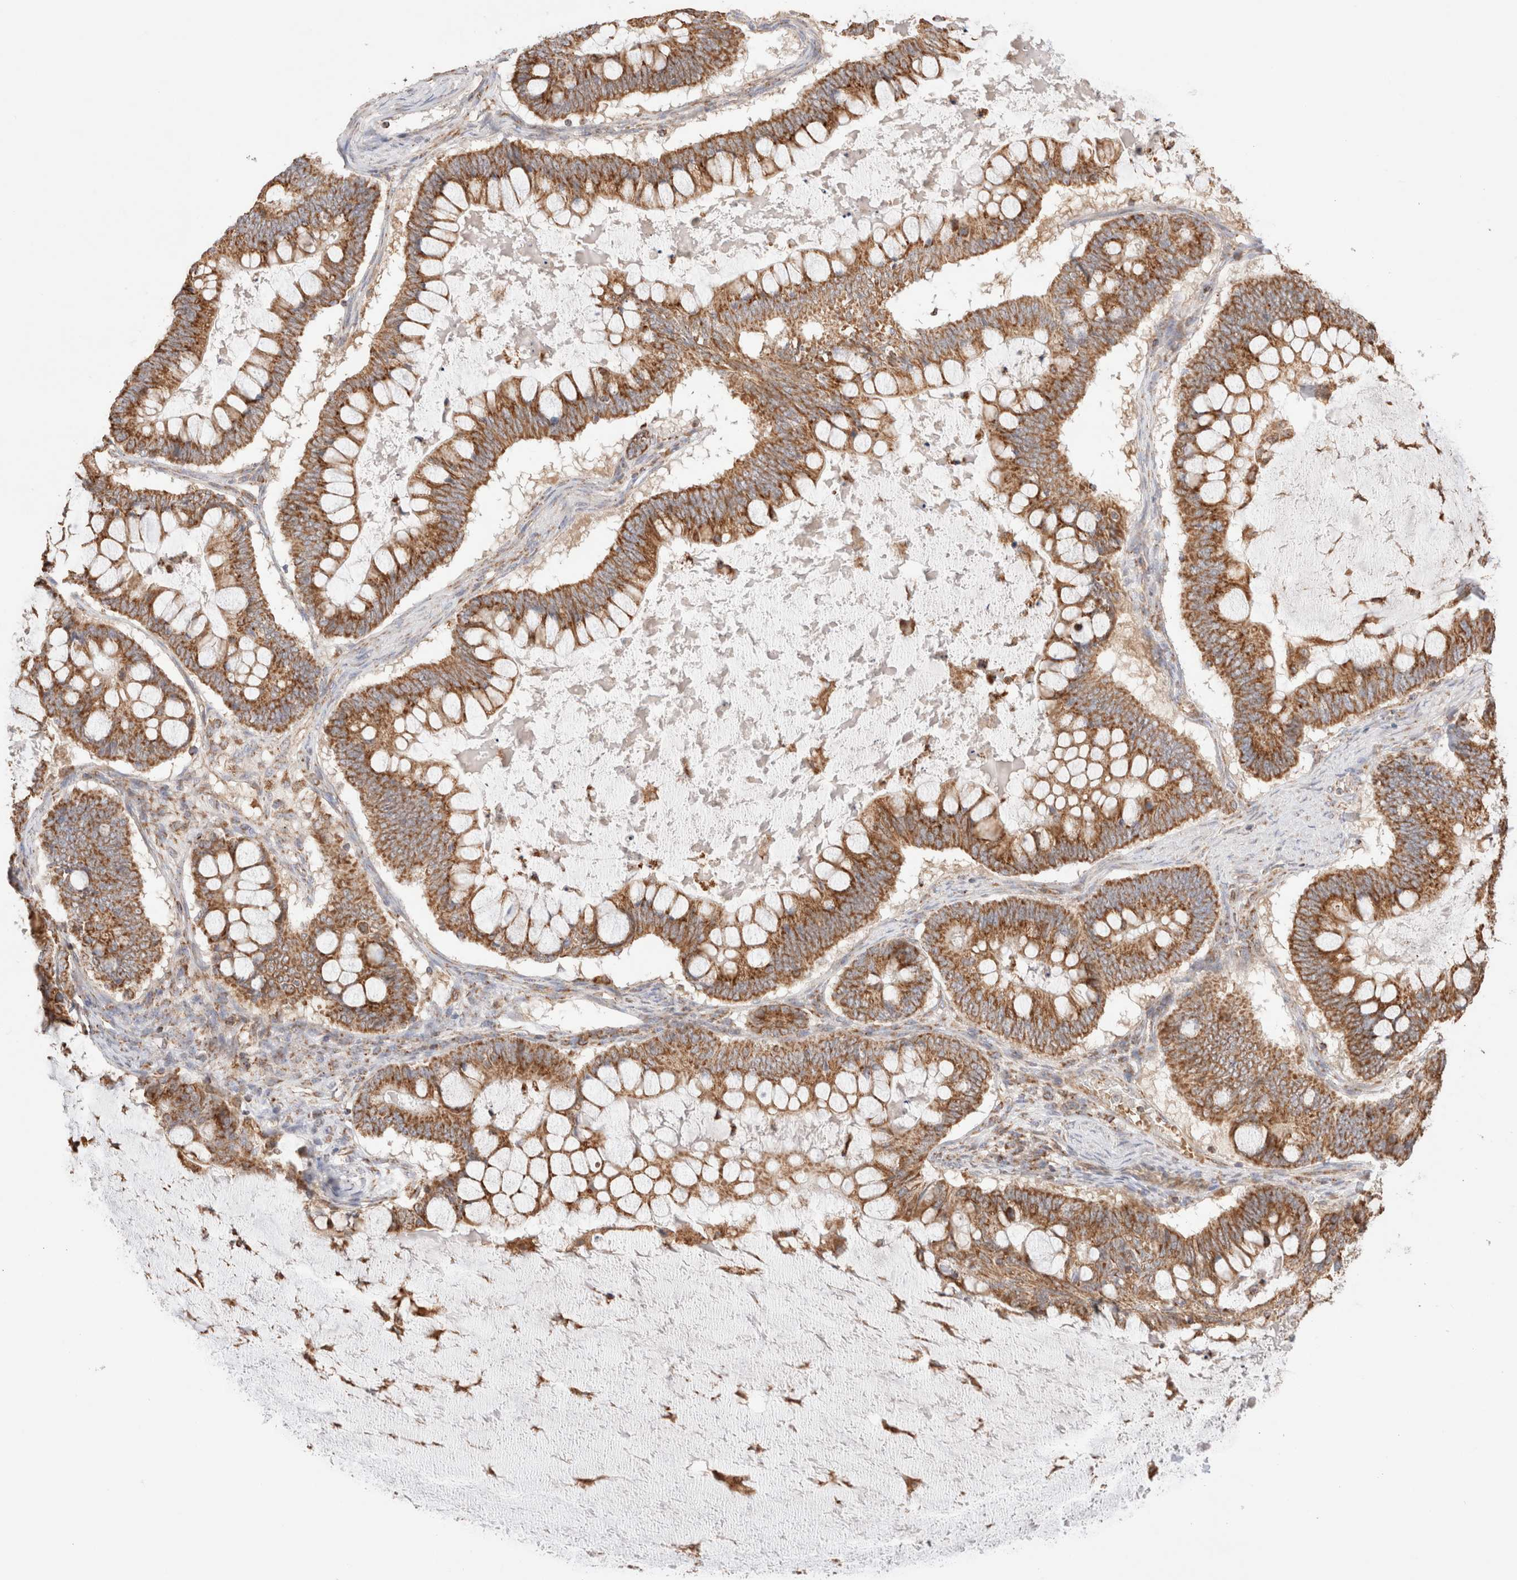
{"staining": {"intensity": "moderate", "quantity": ">75%", "location": "cytoplasmic/membranous"}, "tissue": "ovarian cancer", "cell_type": "Tumor cells", "image_type": "cancer", "snomed": [{"axis": "morphology", "description": "Cystadenocarcinoma, mucinous, NOS"}, {"axis": "topography", "description": "Ovary"}], "caption": "Ovarian cancer (mucinous cystadenocarcinoma) stained for a protein exhibits moderate cytoplasmic/membranous positivity in tumor cells.", "gene": "TMPPE", "patient": {"sex": "female", "age": 61}}